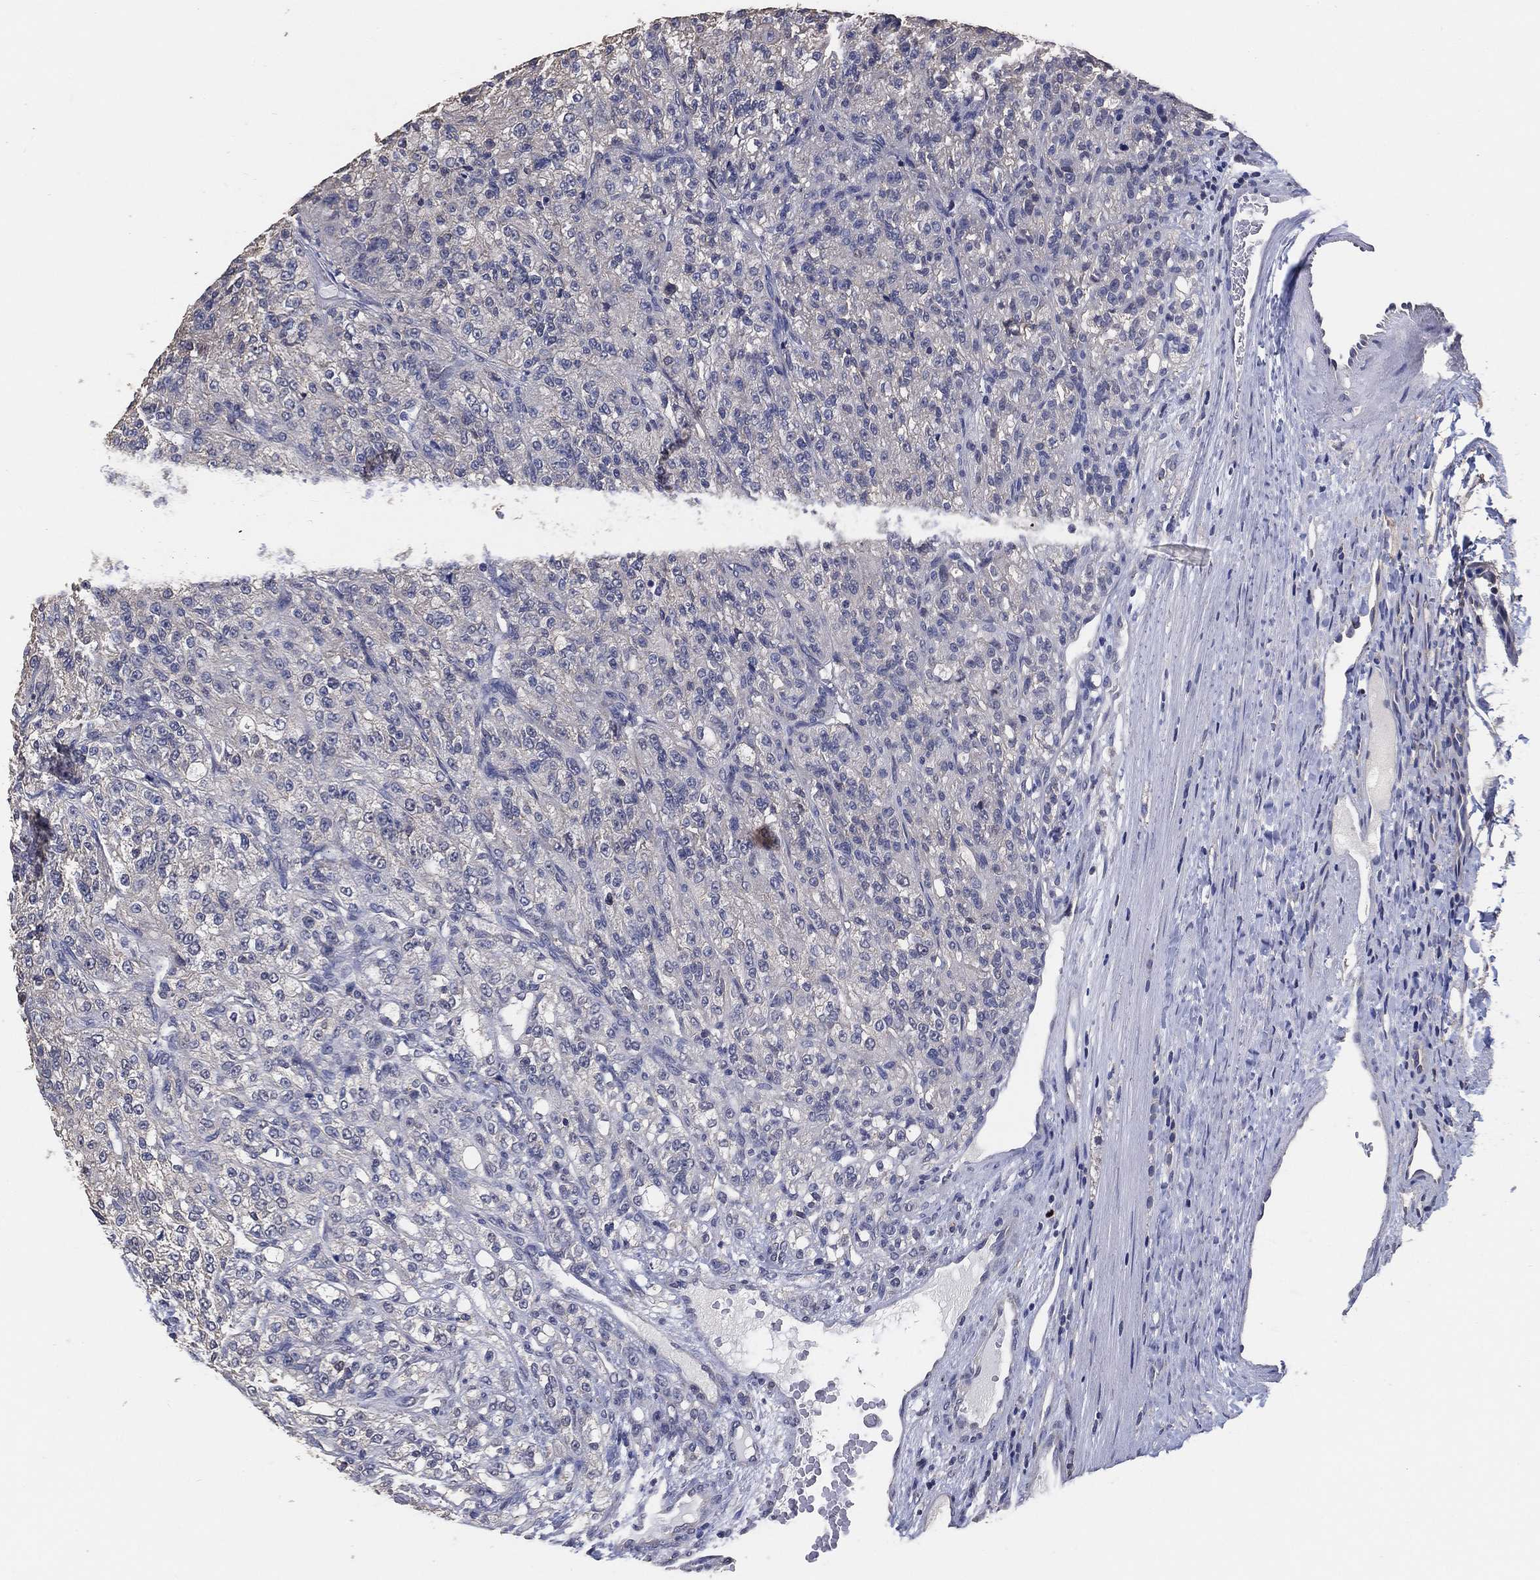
{"staining": {"intensity": "negative", "quantity": "none", "location": "none"}, "tissue": "renal cancer", "cell_type": "Tumor cells", "image_type": "cancer", "snomed": [{"axis": "morphology", "description": "Adenocarcinoma, NOS"}, {"axis": "topography", "description": "Kidney"}], "caption": "This is a histopathology image of immunohistochemistry staining of renal cancer, which shows no expression in tumor cells. The staining is performed using DAB (3,3'-diaminobenzidine) brown chromogen with nuclei counter-stained in using hematoxylin.", "gene": "KLK5", "patient": {"sex": "female", "age": 63}}